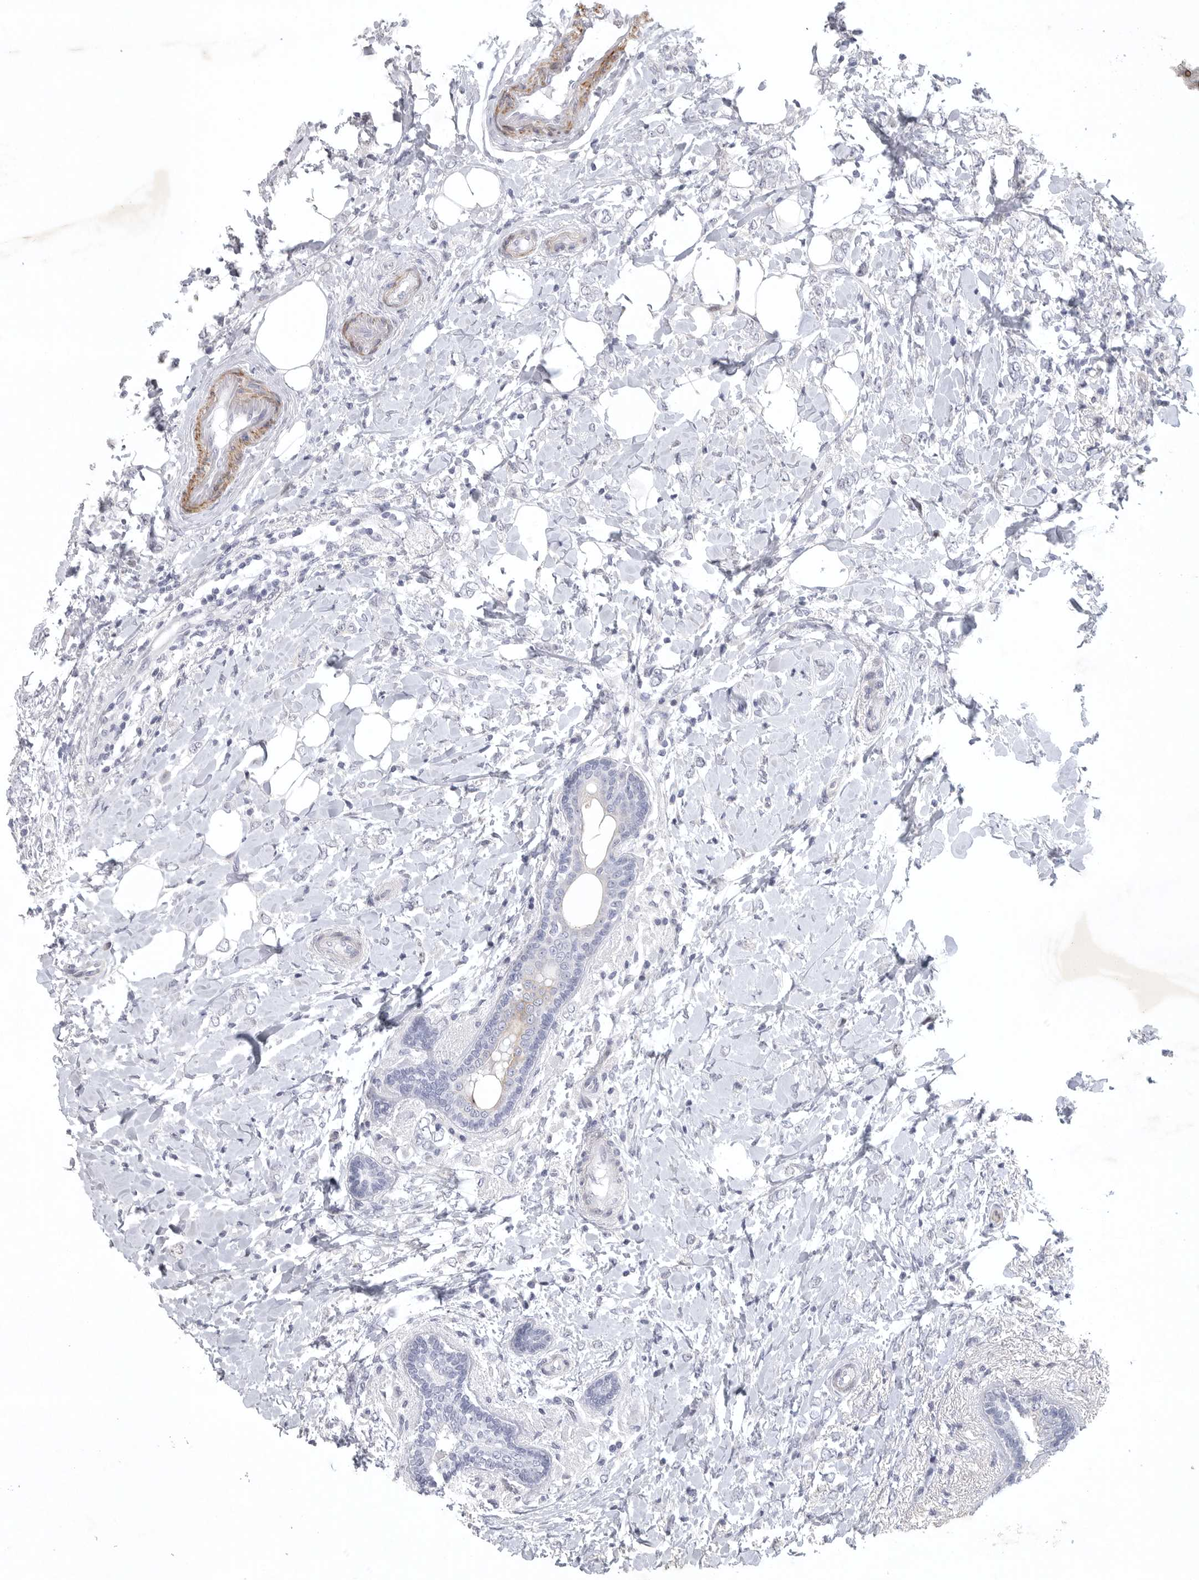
{"staining": {"intensity": "negative", "quantity": "none", "location": "none"}, "tissue": "breast cancer", "cell_type": "Tumor cells", "image_type": "cancer", "snomed": [{"axis": "morphology", "description": "Normal tissue, NOS"}, {"axis": "morphology", "description": "Lobular carcinoma"}, {"axis": "topography", "description": "Breast"}], "caption": "Immunohistochemical staining of breast cancer reveals no significant expression in tumor cells.", "gene": "TNR", "patient": {"sex": "female", "age": 47}}